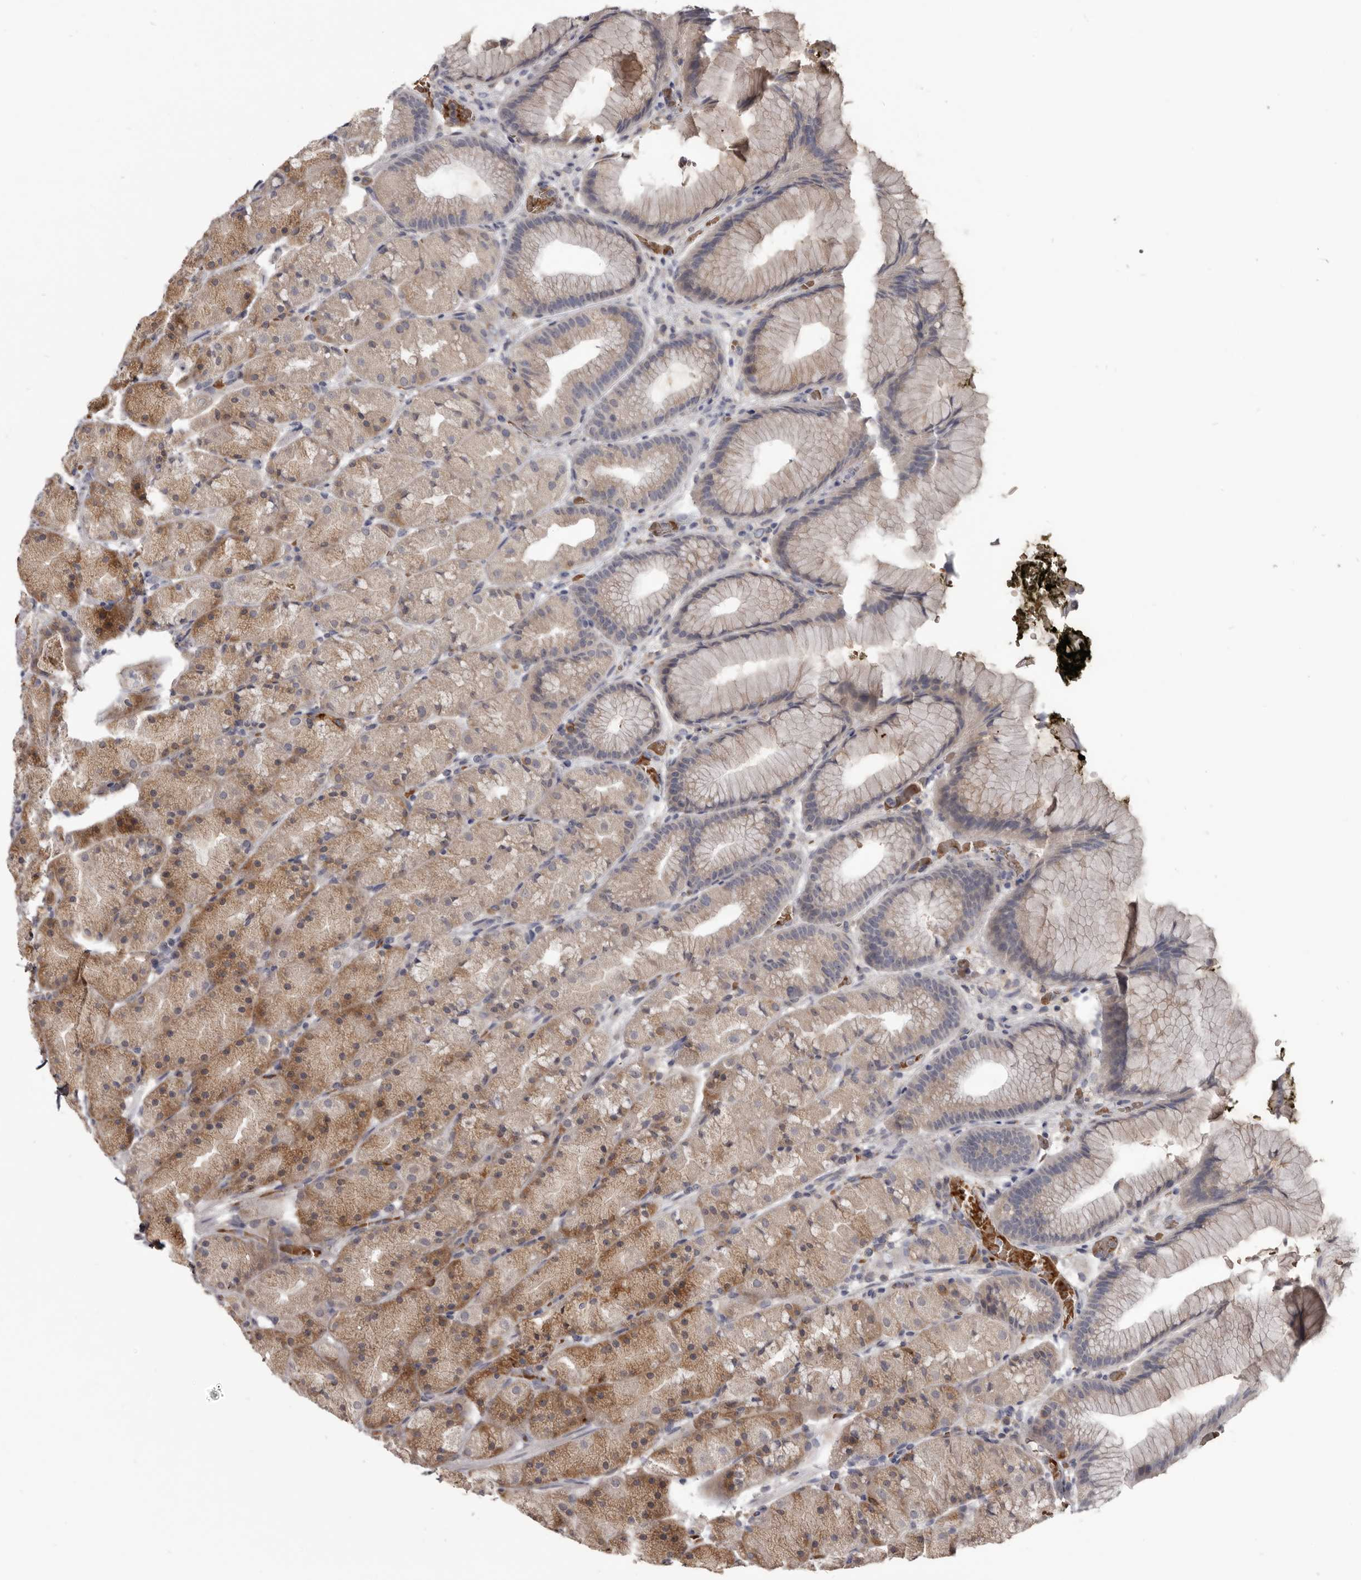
{"staining": {"intensity": "moderate", "quantity": "<25%", "location": "cytoplasmic/membranous"}, "tissue": "stomach", "cell_type": "Glandular cells", "image_type": "normal", "snomed": [{"axis": "morphology", "description": "Normal tissue, NOS"}, {"axis": "topography", "description": "Stomach, upper"}, {"axis": "topography", "description": "Stomach"}], "caption": "IHC photomicrograph of benign stomach: stomach stained using immunohistochemistry (IHC) demonstrates low levels of moderate protein expression localized specifically in the cytoplasmic/membranous of glandular cells, appearing as a cytoplasmic/membranous brown color.", "gene": "NENF", "patient": {"sex": "male", "age": 48}}